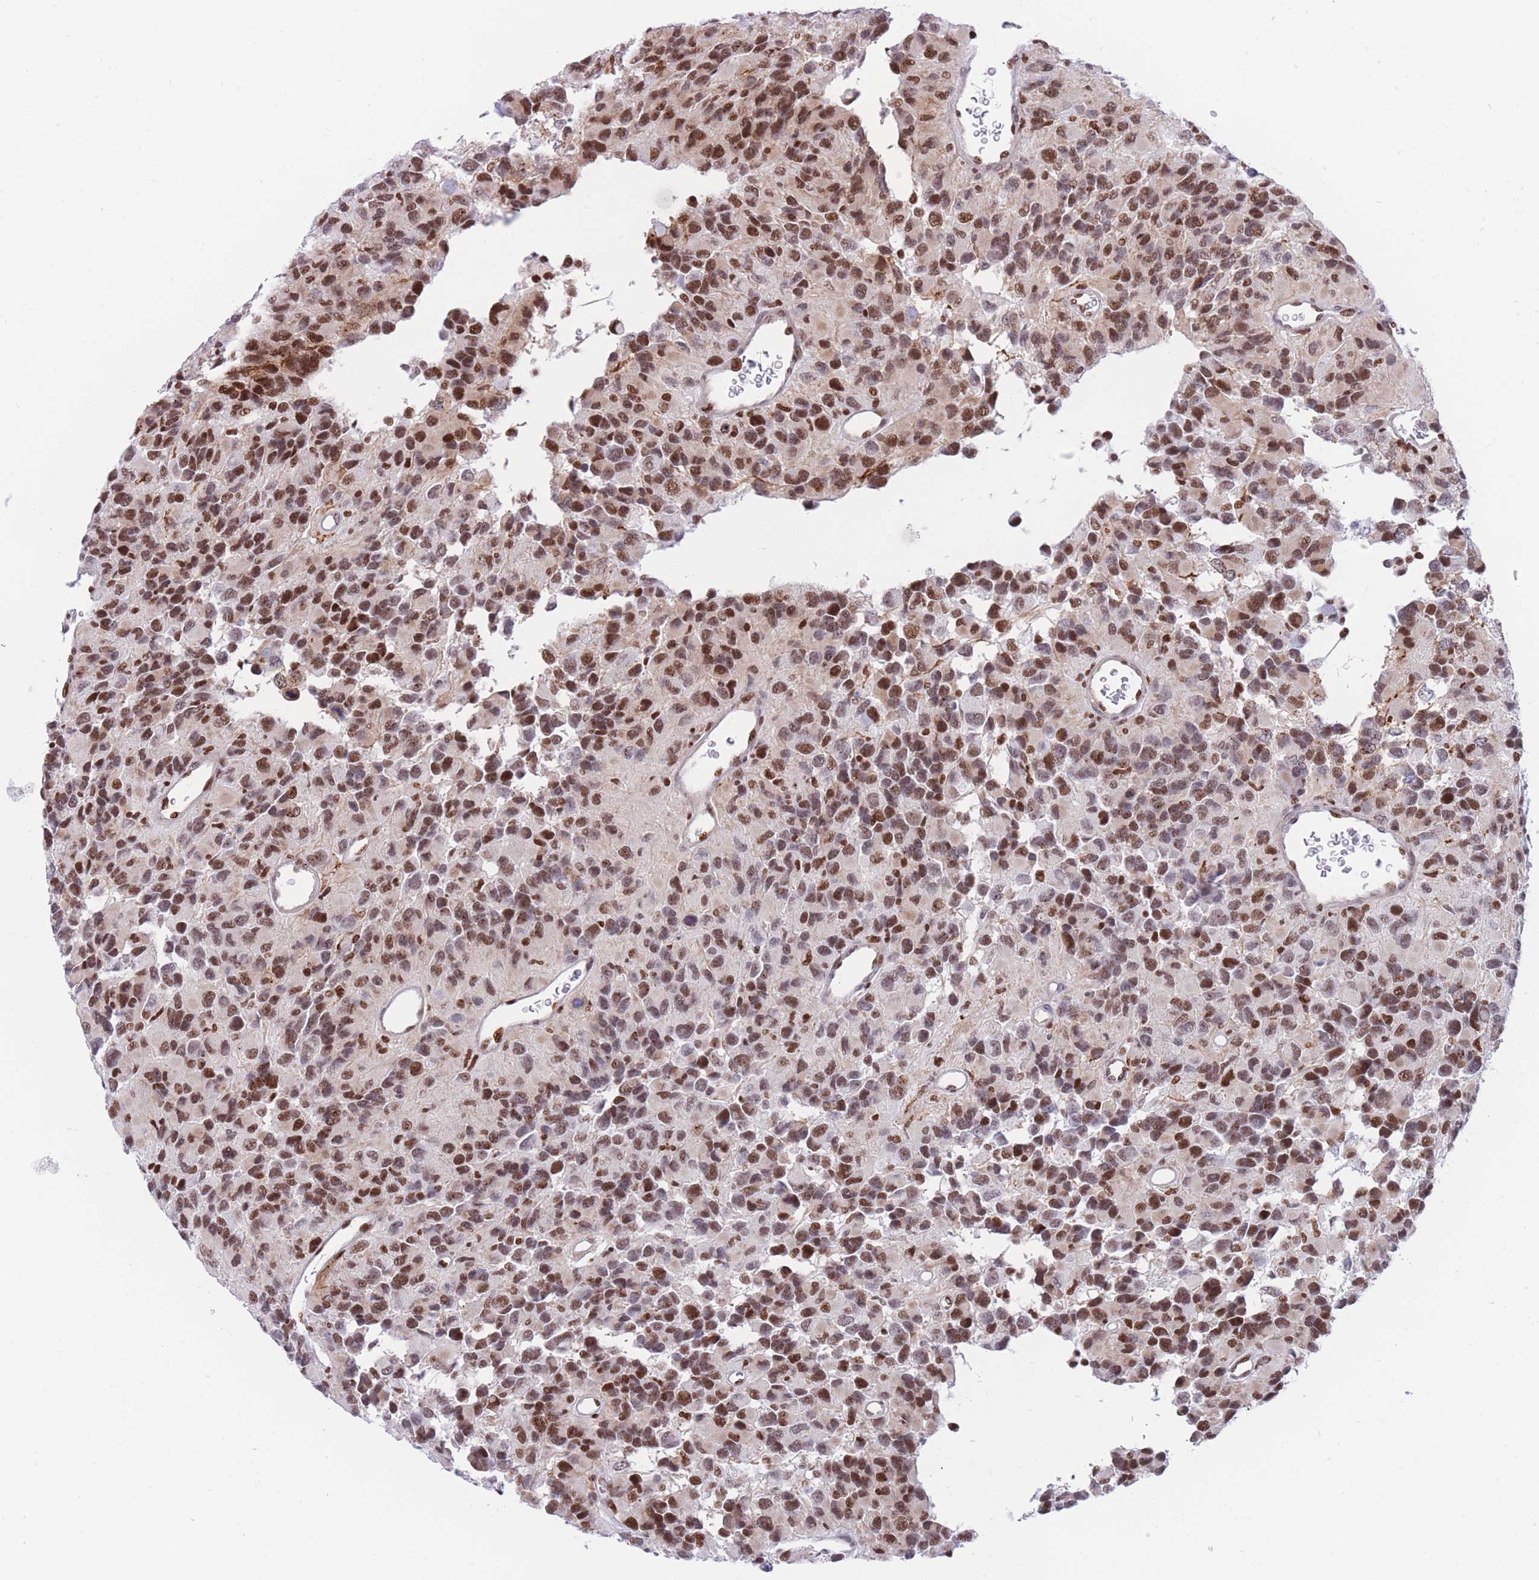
{"staining": {"intensity": "moderate", "quantity": ">75%", "location": "cytoplasmic/membranous,nuclear"}, "tissue": "glioma", "cell_type": "Tumor cells", "image_type": "cancer", "snomed": [{"axis": "morphology", "description": "Glioma, malignant, High grade"}, {"axis": "topography", "description": "Brain"}], "caption": "The micrograph shows immunohistochemical staining of glioma. There is moderate cytoplasmic/membranous and nuclear positivity is seen in approximately >75% of tumor cells. (IHC, brightfield microscopy, high magnification).", "gene": "DNAJC3", "patient": {"sex": "male", "age": 77}}